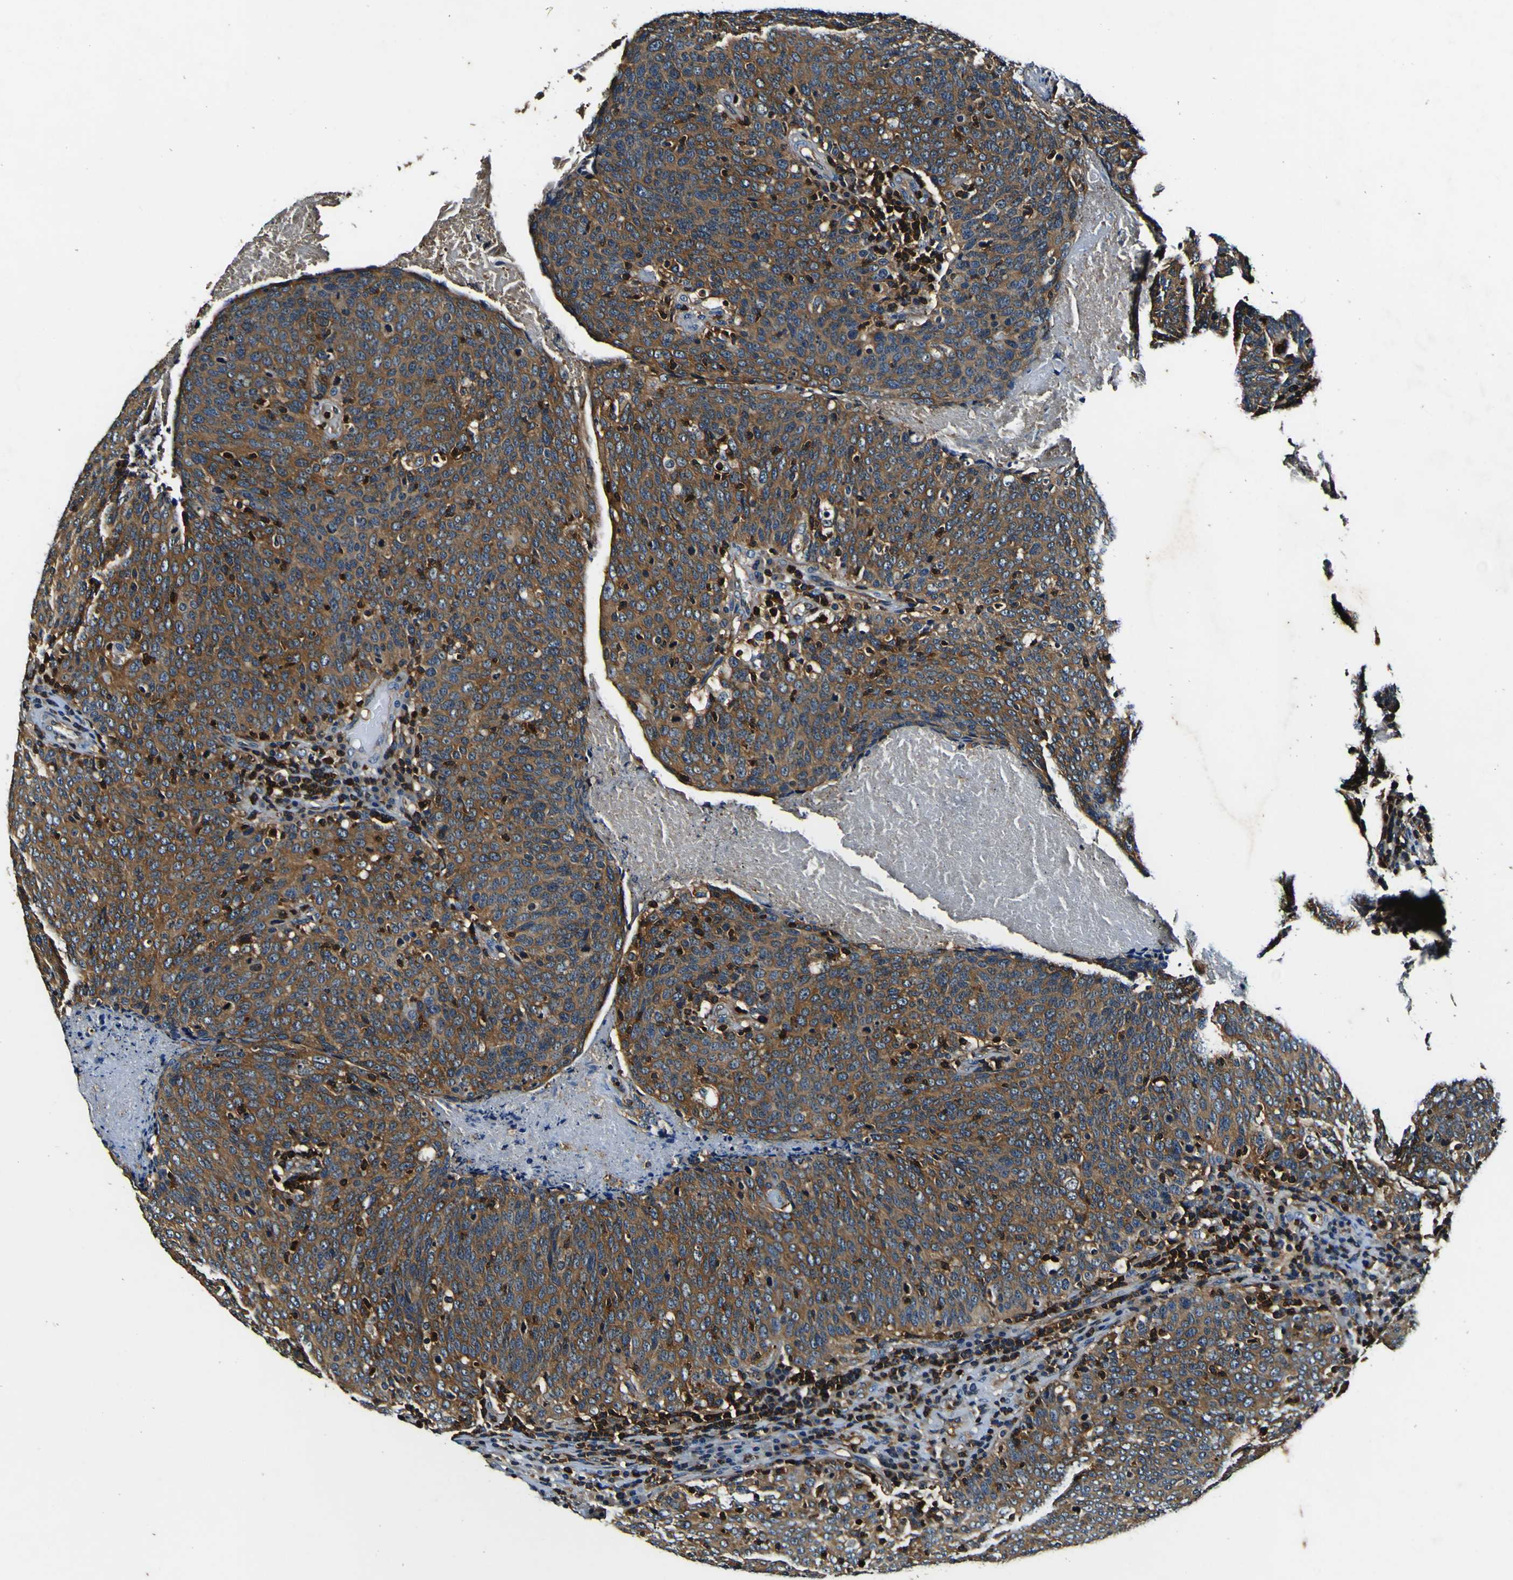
{"staining": {"intensity": "moderate", "quantity": ">75%", "location": "cytoplasmic/membranous"}, "tissue": "head and neck cancer", "cell_type": "Tumor cells", "image_type": "cancer", "snomed": [{"axis": "morphology", "description": "Squamous cell carcinoma, NOS"}, {"axis": "morphology", "description": "Squamous cell carcinoma, metastatic, NOS"}, {"axis": "topography", "description": "Lymph node"}, {"axis": "topography", "description": "Head-Neck"}], "caption": "A photomicrograph showing moderate cytoplasmic/membranous expression in about >75% of tumor cells in head and neck cancer, as visualized by brown immunohistochemical staining.", "gene": "RHOT2", "patient": {"sex": "male", "age": 62}}